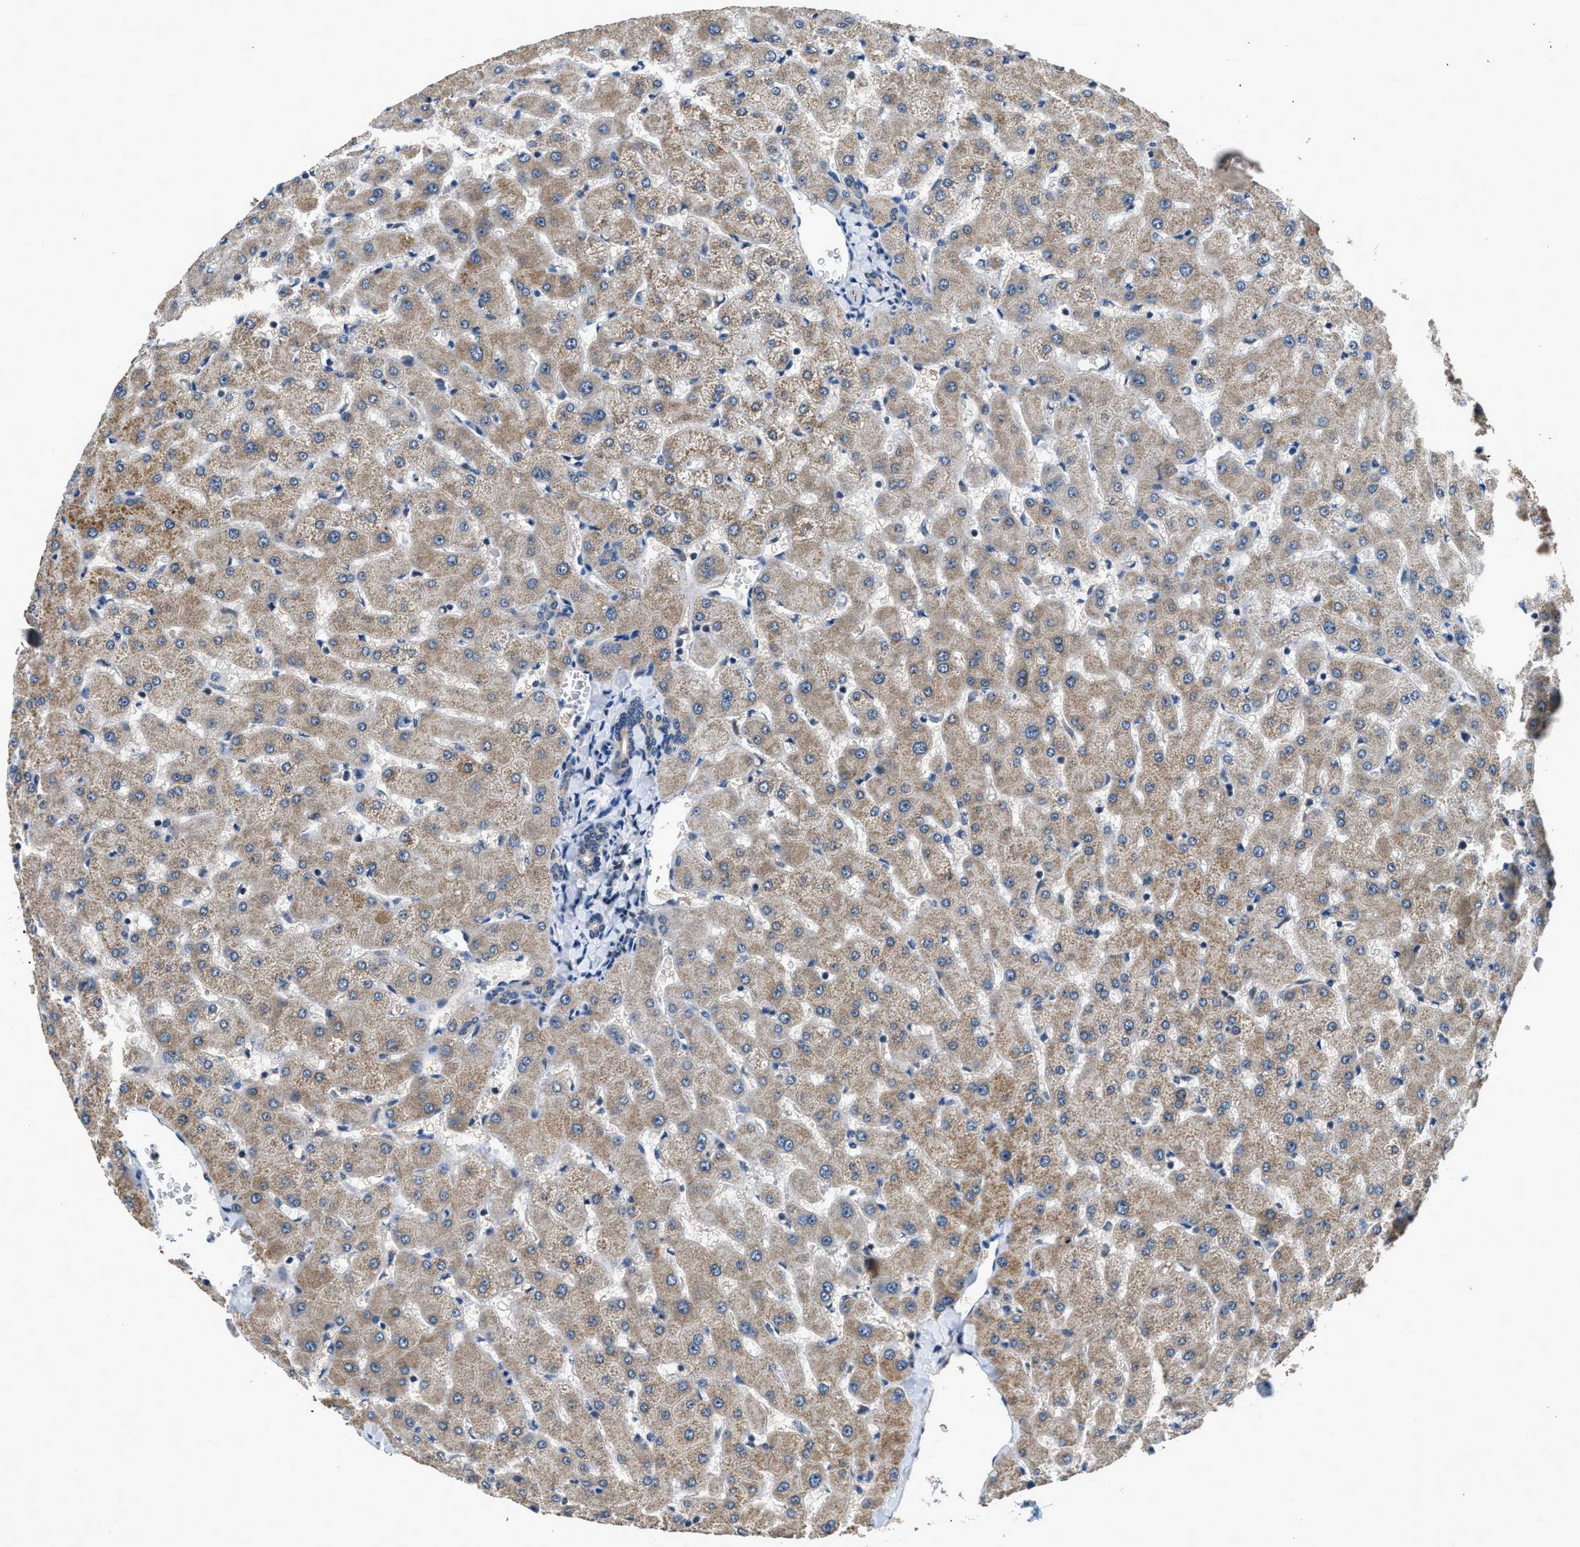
{"staining": {"intensity": "weak", "quantity": ">75%", "location": "cytoplasmic/membranous"}, "tissue": "liver", "cell_type": "Cholangiocytes", "image_type": "normal", "snomed": [{"axis": "morphology", "description": "Normal tissue, NOS"}, {"axis": "topography", "description": "Liver"}], "caption": "A brown stain highlights weak cytoplasmic/membranous staining of a protein in cholangiocytes of benign liver.", "gene": "SSH2", "patient": {"sex": "female", "age": 63}}